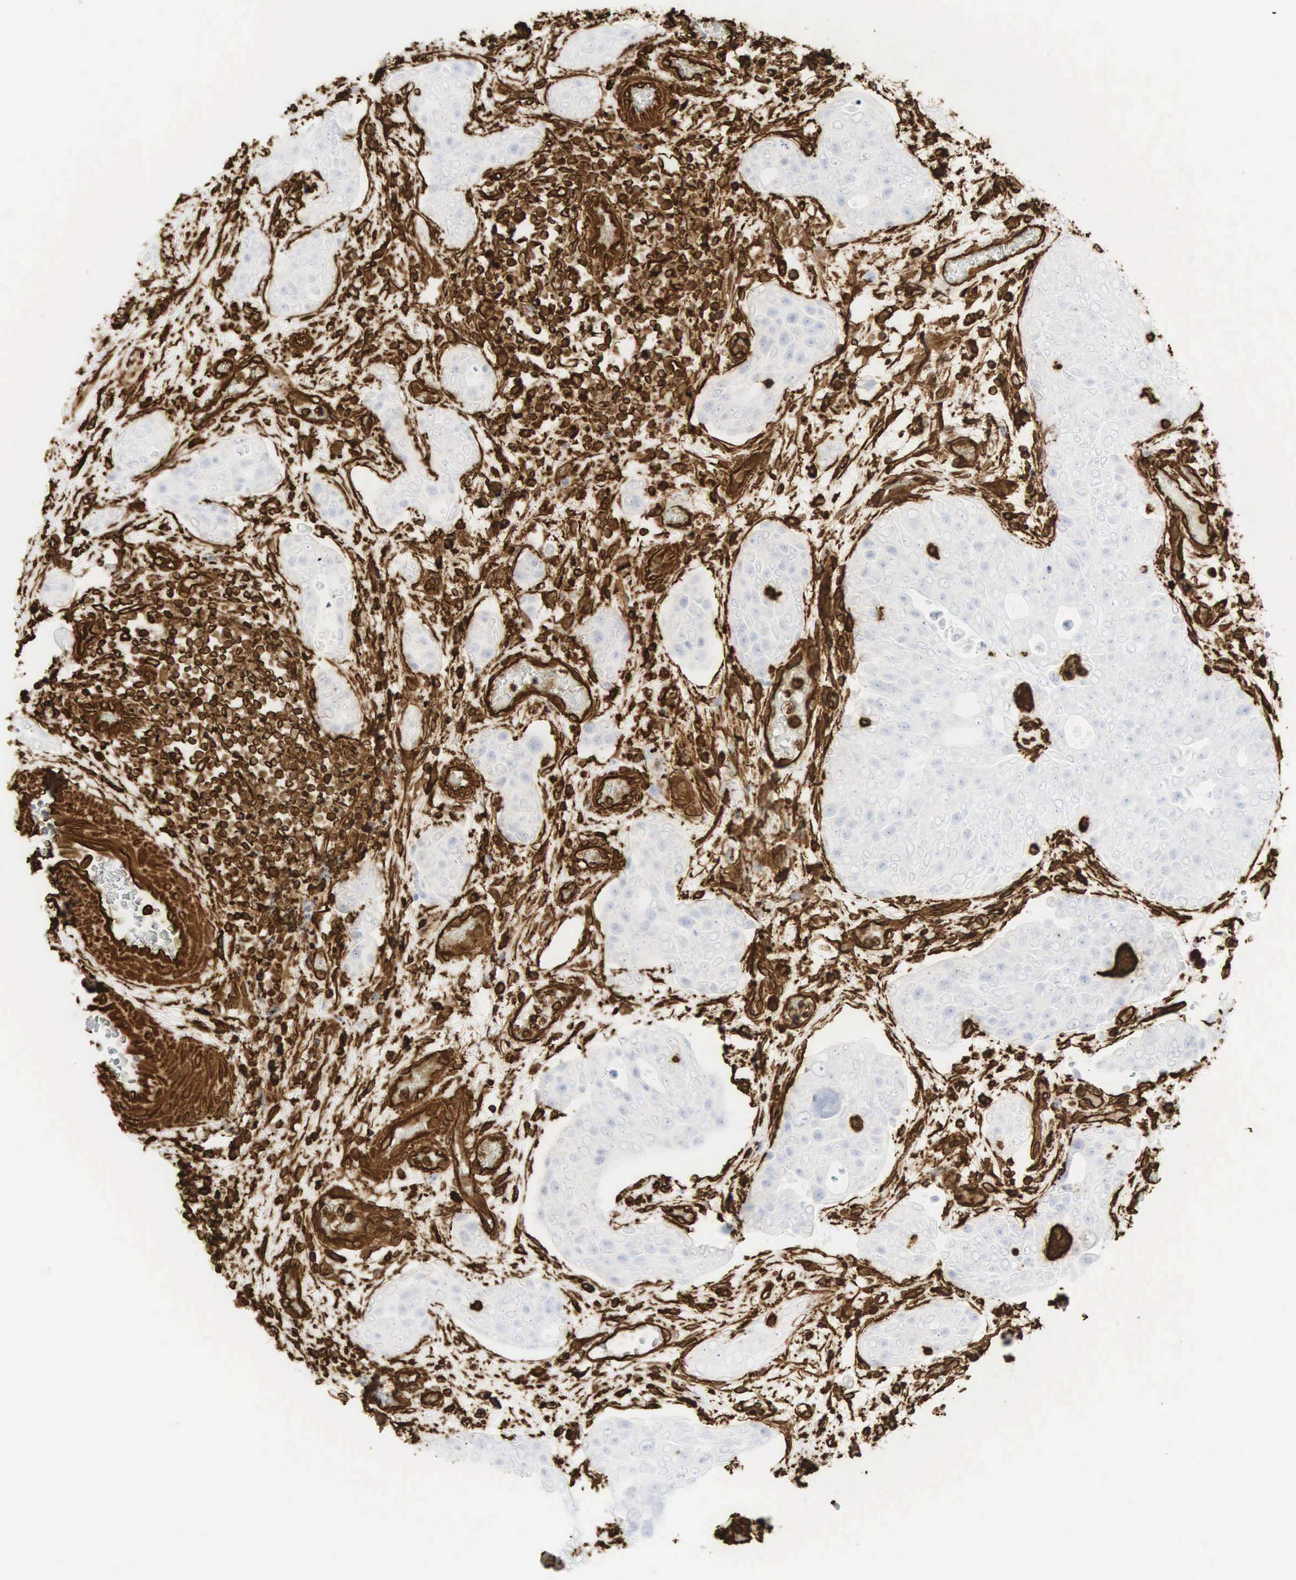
{"staining": {"intensity": "strong", "quantity": "<25%", "location": "cytoplasmic/membranous"}, "tissue": "urothelial cancer", "cell_type": "Tumor cells", "image_type": "cancer", "snomed": [{"axis": "morphology", "description": "Urothelial carcinoma, High grade"}, {"axis": "topography", "description": "Urinary bladder"}], "caption": "There is medium levels of strong cytoplasmic/membranous expression in tumor cells of urothelial cancer, as demonstrated by immunohistochemical staining (brown color).", "gene": "VIM", "patient": {"sex": "male", "age": 78}}